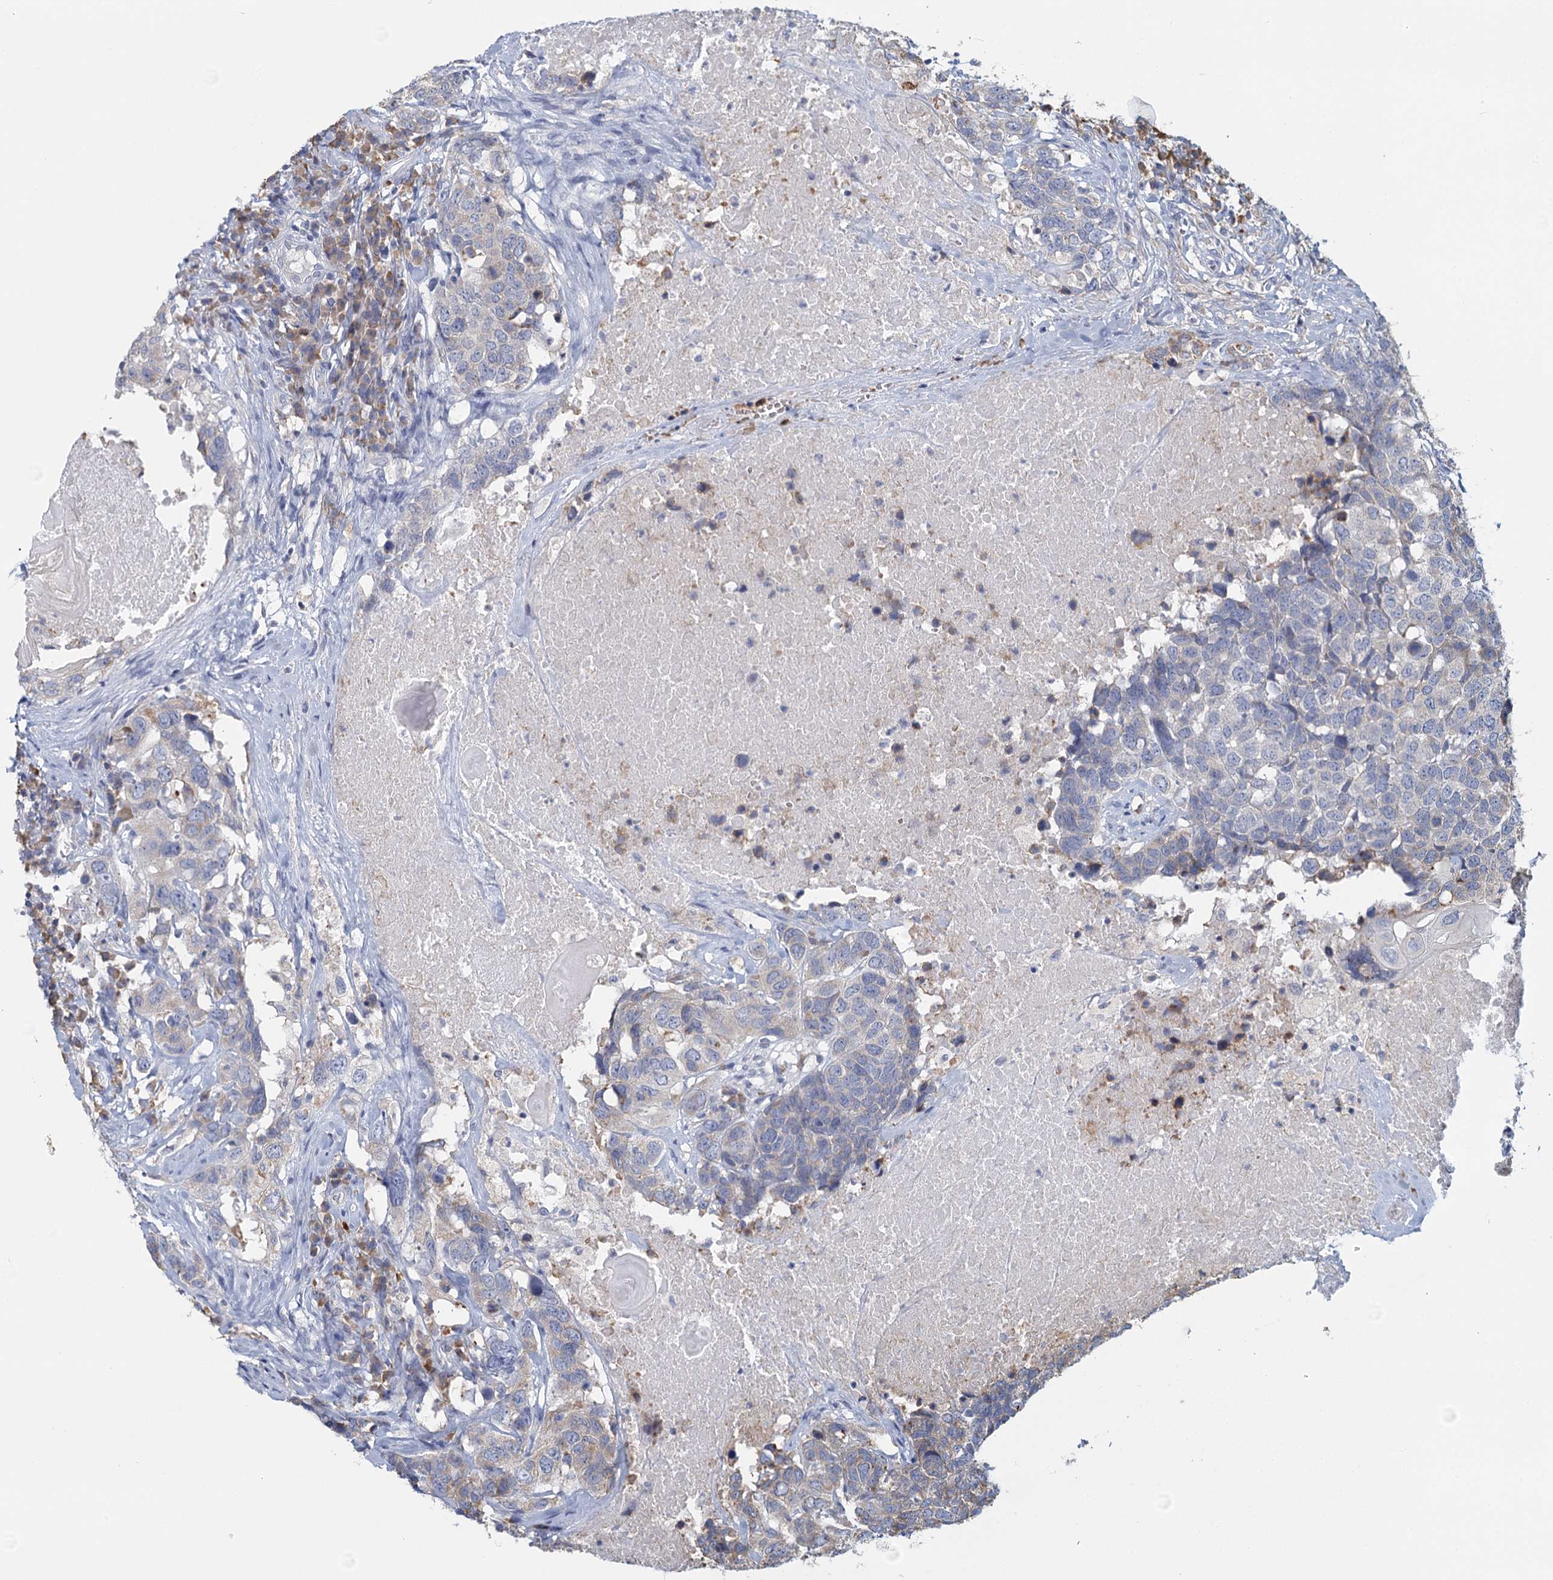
{"staining": {"intensity": "negative", "quantity": "none", "location": "none"}, "tissue": "head and neck cancer", "cell_type": "Tumor cells", "image_type": "cancer", "snomed": [{"axis": "morphology", "description": "Squamous cell carcinoma, NOS"}, {"axis": "topography", "description": "Head-Neck"}], "caption": "Head and neck squamous cell carcinoma stained for a protein using IHC shows no staining tumor cells.", "gene": "ANKRD16", "patient": {"sex": "male", "age": 66}}